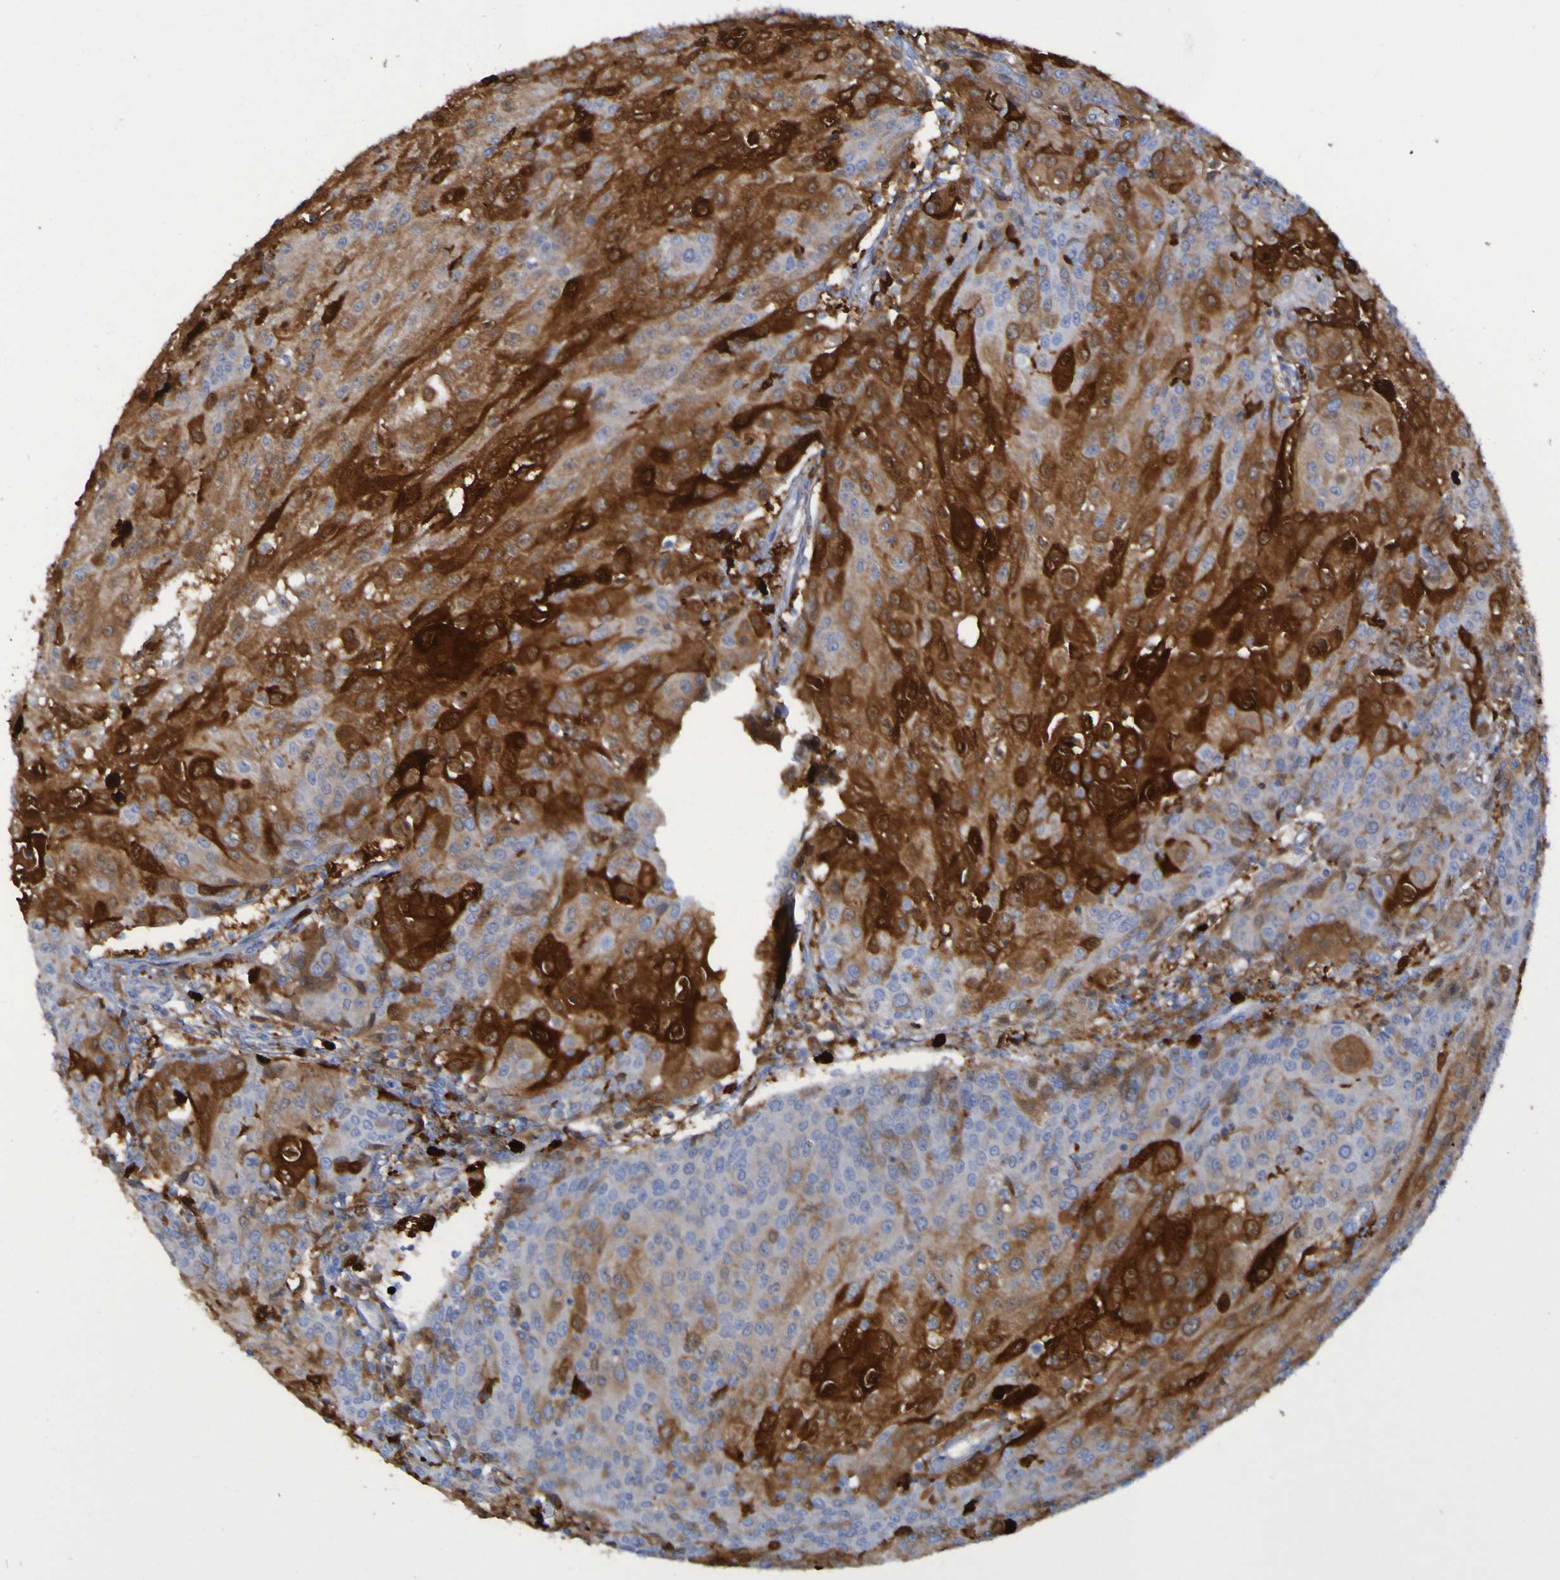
{"staining": {"intensity": "moderate", "quantity": ">75%", "location": "cytoplasmic/membranous"}, "tissue": "urothelial cancer", "cell_type": "Tumor cells", "image_type": "cancer", "snomed": [{"axis": "morphology", "description": "Urothelial carcinoma, High grade"}, {"axis": "topography", "description": "Urinary bladder"}], "caption": "Urothelial cancer stained with DAB (3,3'-diaminobenzidine) IHC displays medium levels of moderate cytoplasmic/membranous expression in approximately >75% of tumor cells.", "gene": "MPPE1", "patient": {"sex": "female", "age": 85}}